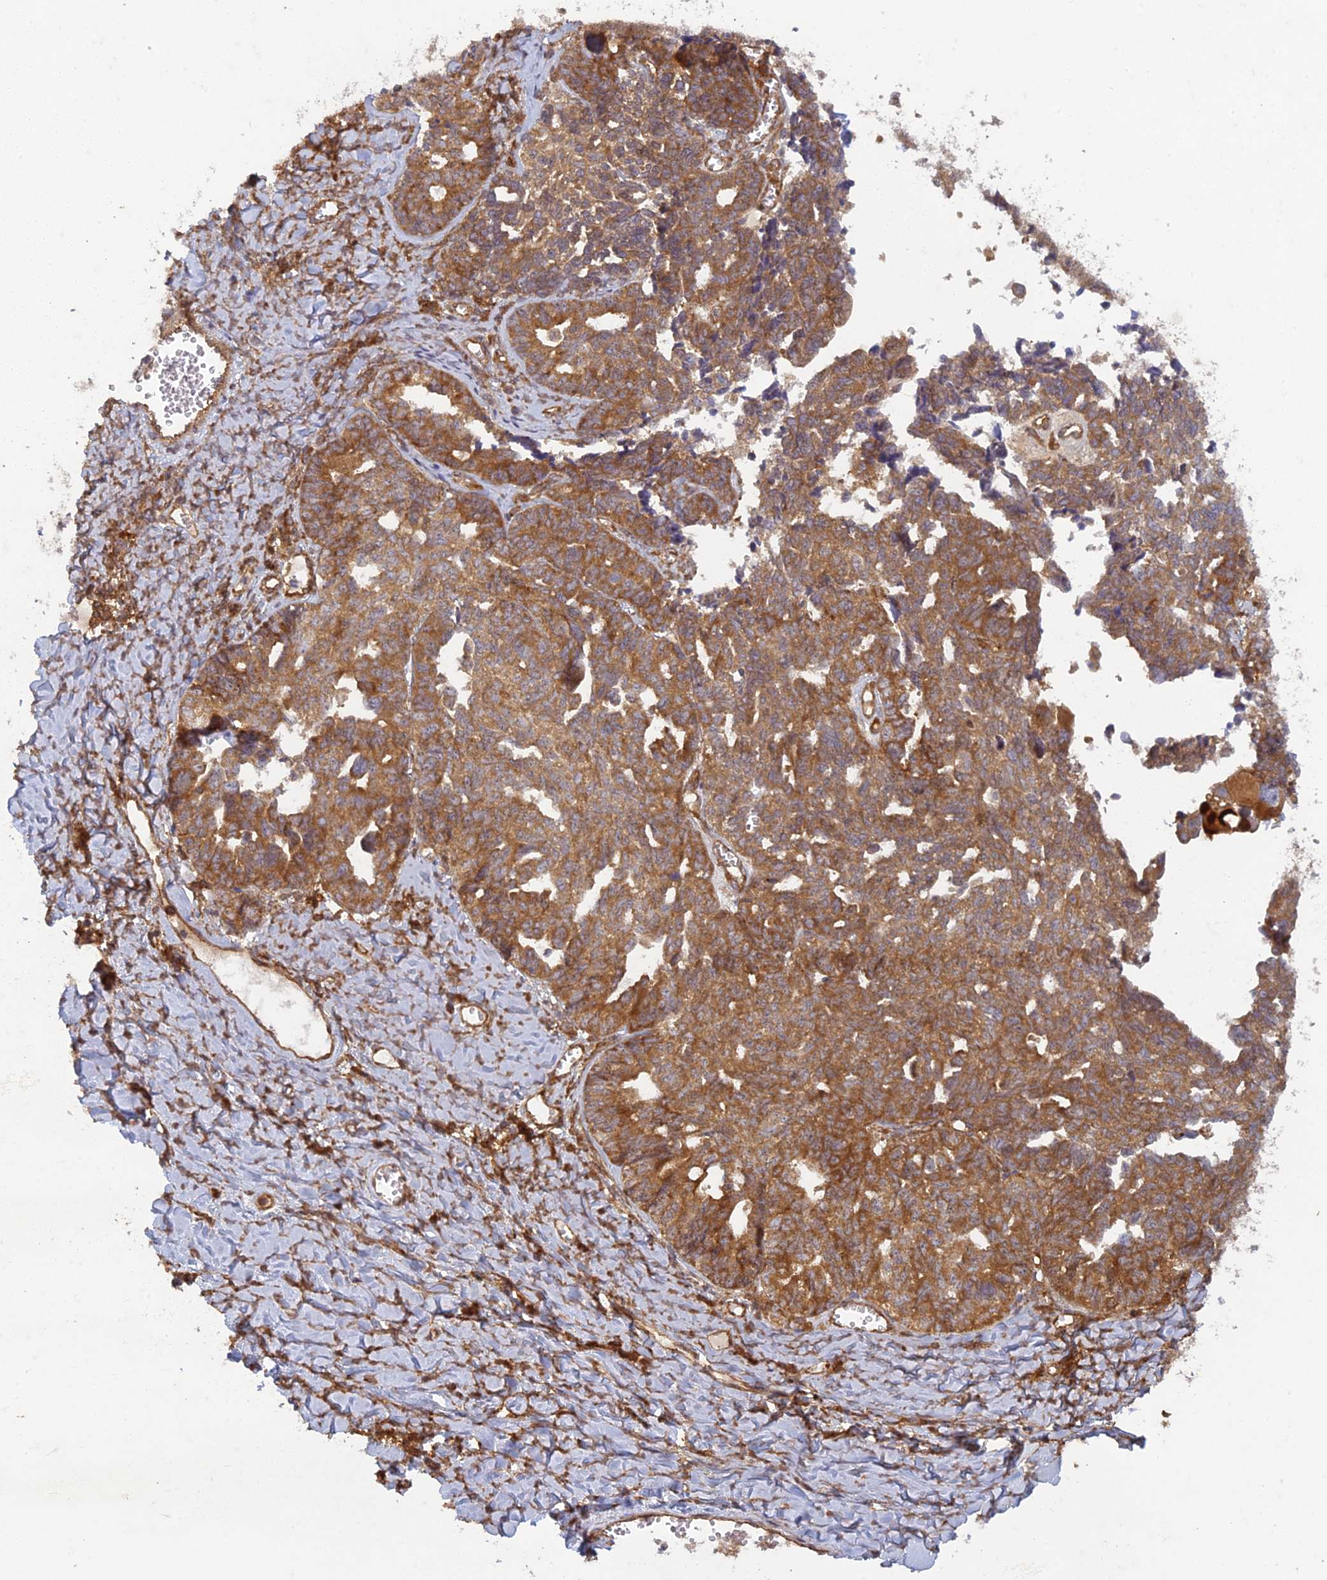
{"staining": {"intensity": "strong", "quantity": ">75%", "location": "cytoplasmic/membranous"}, "tissue": "ovarian cancer", "cell_type": "Tumor cells", "image_type": "cancer", "snomed": [{"axis": "morphology", "description": "Cystadenocarcinoma, serous, NOS"}, {"axis": "topography", "description": "Ovary"}], "caption": "Protein analysis of ovarian cancer (serous cystadenocarcinoma) tissue displays strong cytoplasmic/membranous staining in about >75% of tumor cells. (Brightfield microscopy of DAB IHC at high magnification).", "gene": "TCF25", "patient": {"sex": "female", "age": 79}}